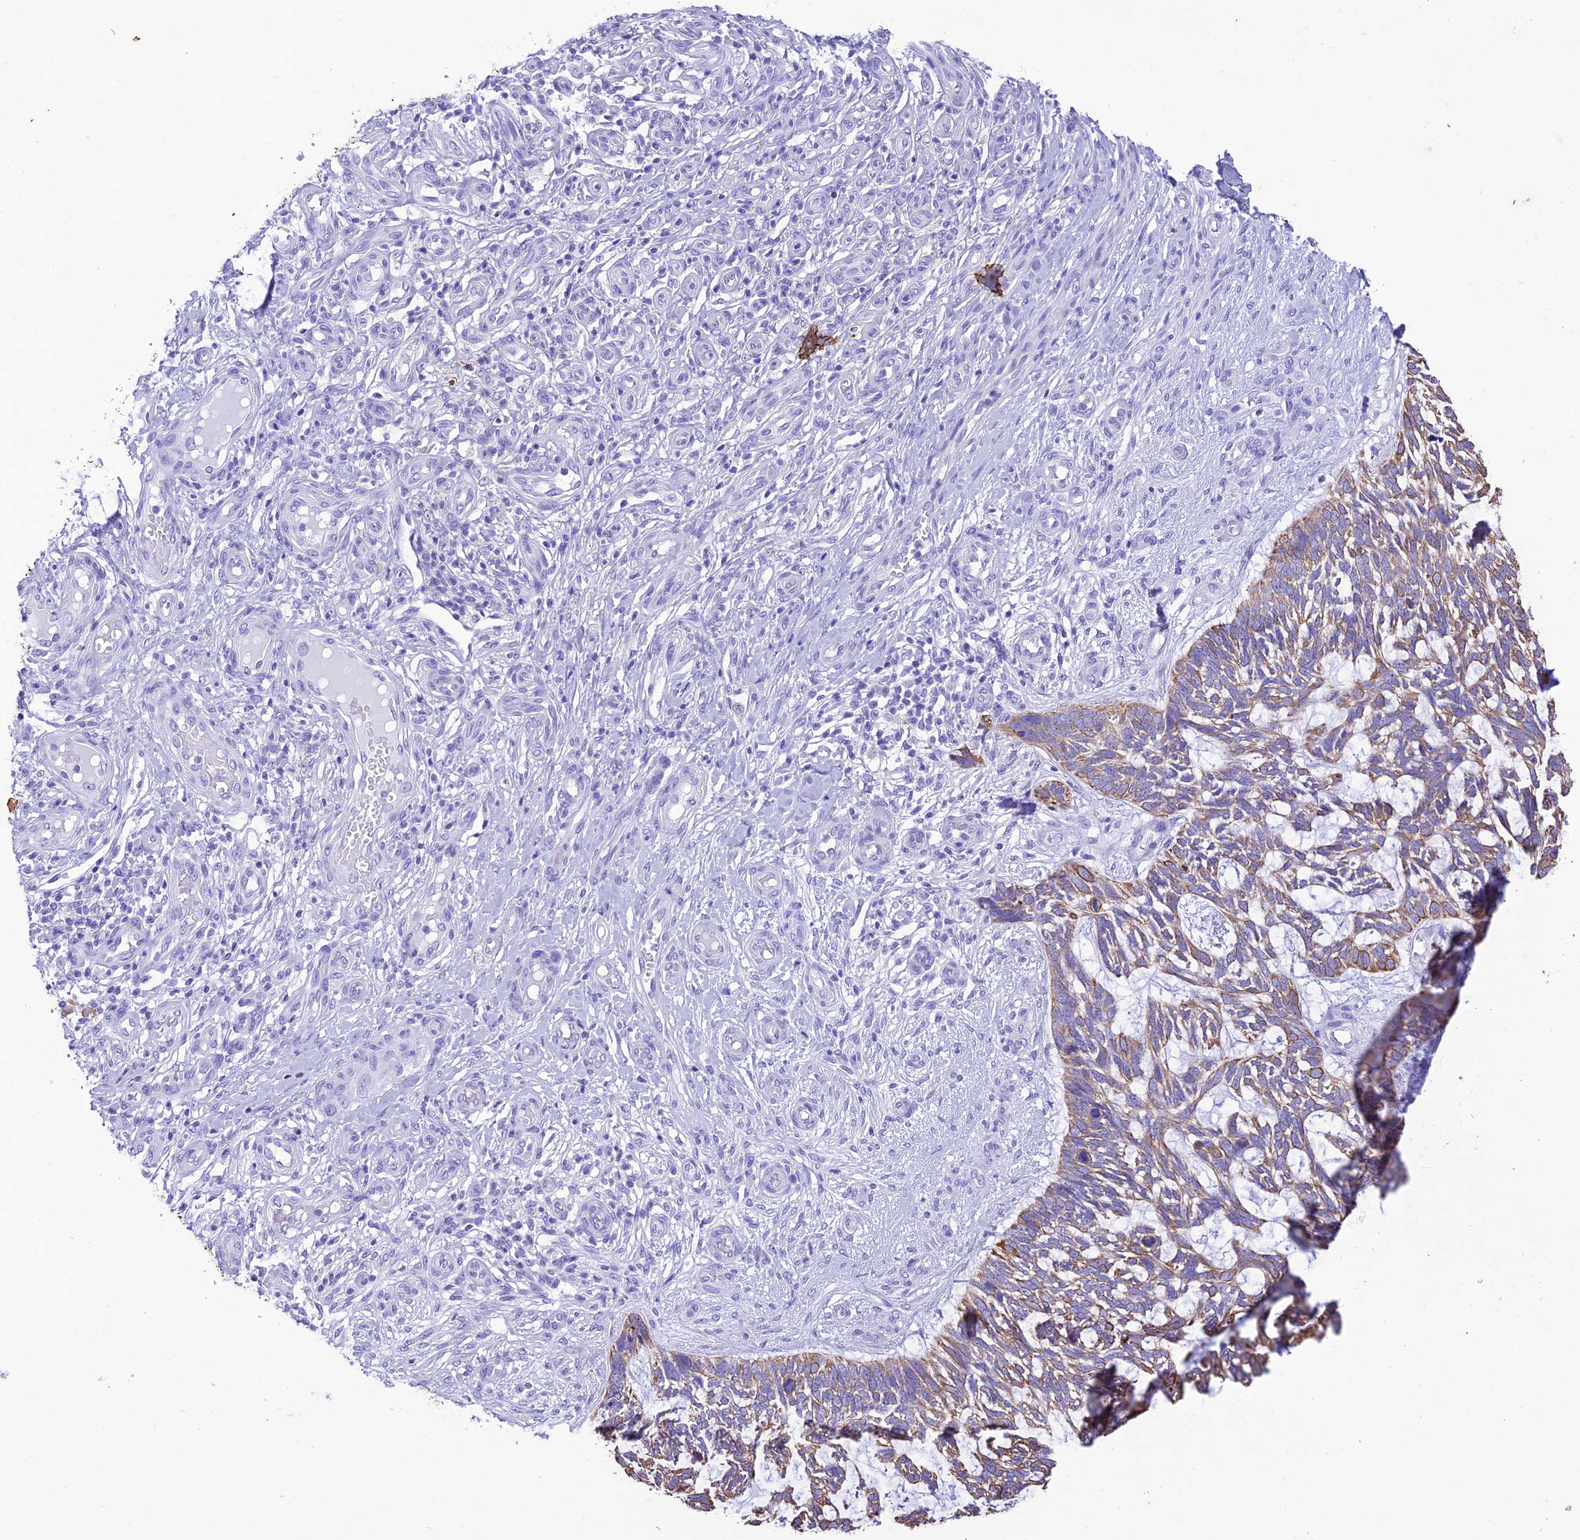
{"staining": {"intensity": "moderate", "quantity": ">75%", "location": "cytoplasmic/membranous"}, "tissue": "skin cancer", "cell_type": "Tumor cells", "image_type": "cancer", "snomed": [{"axis": "morphology", "description": "Basal cell carcinoma"}, {"axis": "topography", "description": "Skin"}], "caption": "A micrograph of human skin basal cell carcinoma stained for a protein displays moderate cytoplasmic/membranous brown staining in tumor cells. (DAB (3,3'-diaminobenzidine) IHC with brightfield microscopy, high magnification).", "gene": "VPS52", "patient": {"sex": "male", "age": 88}}